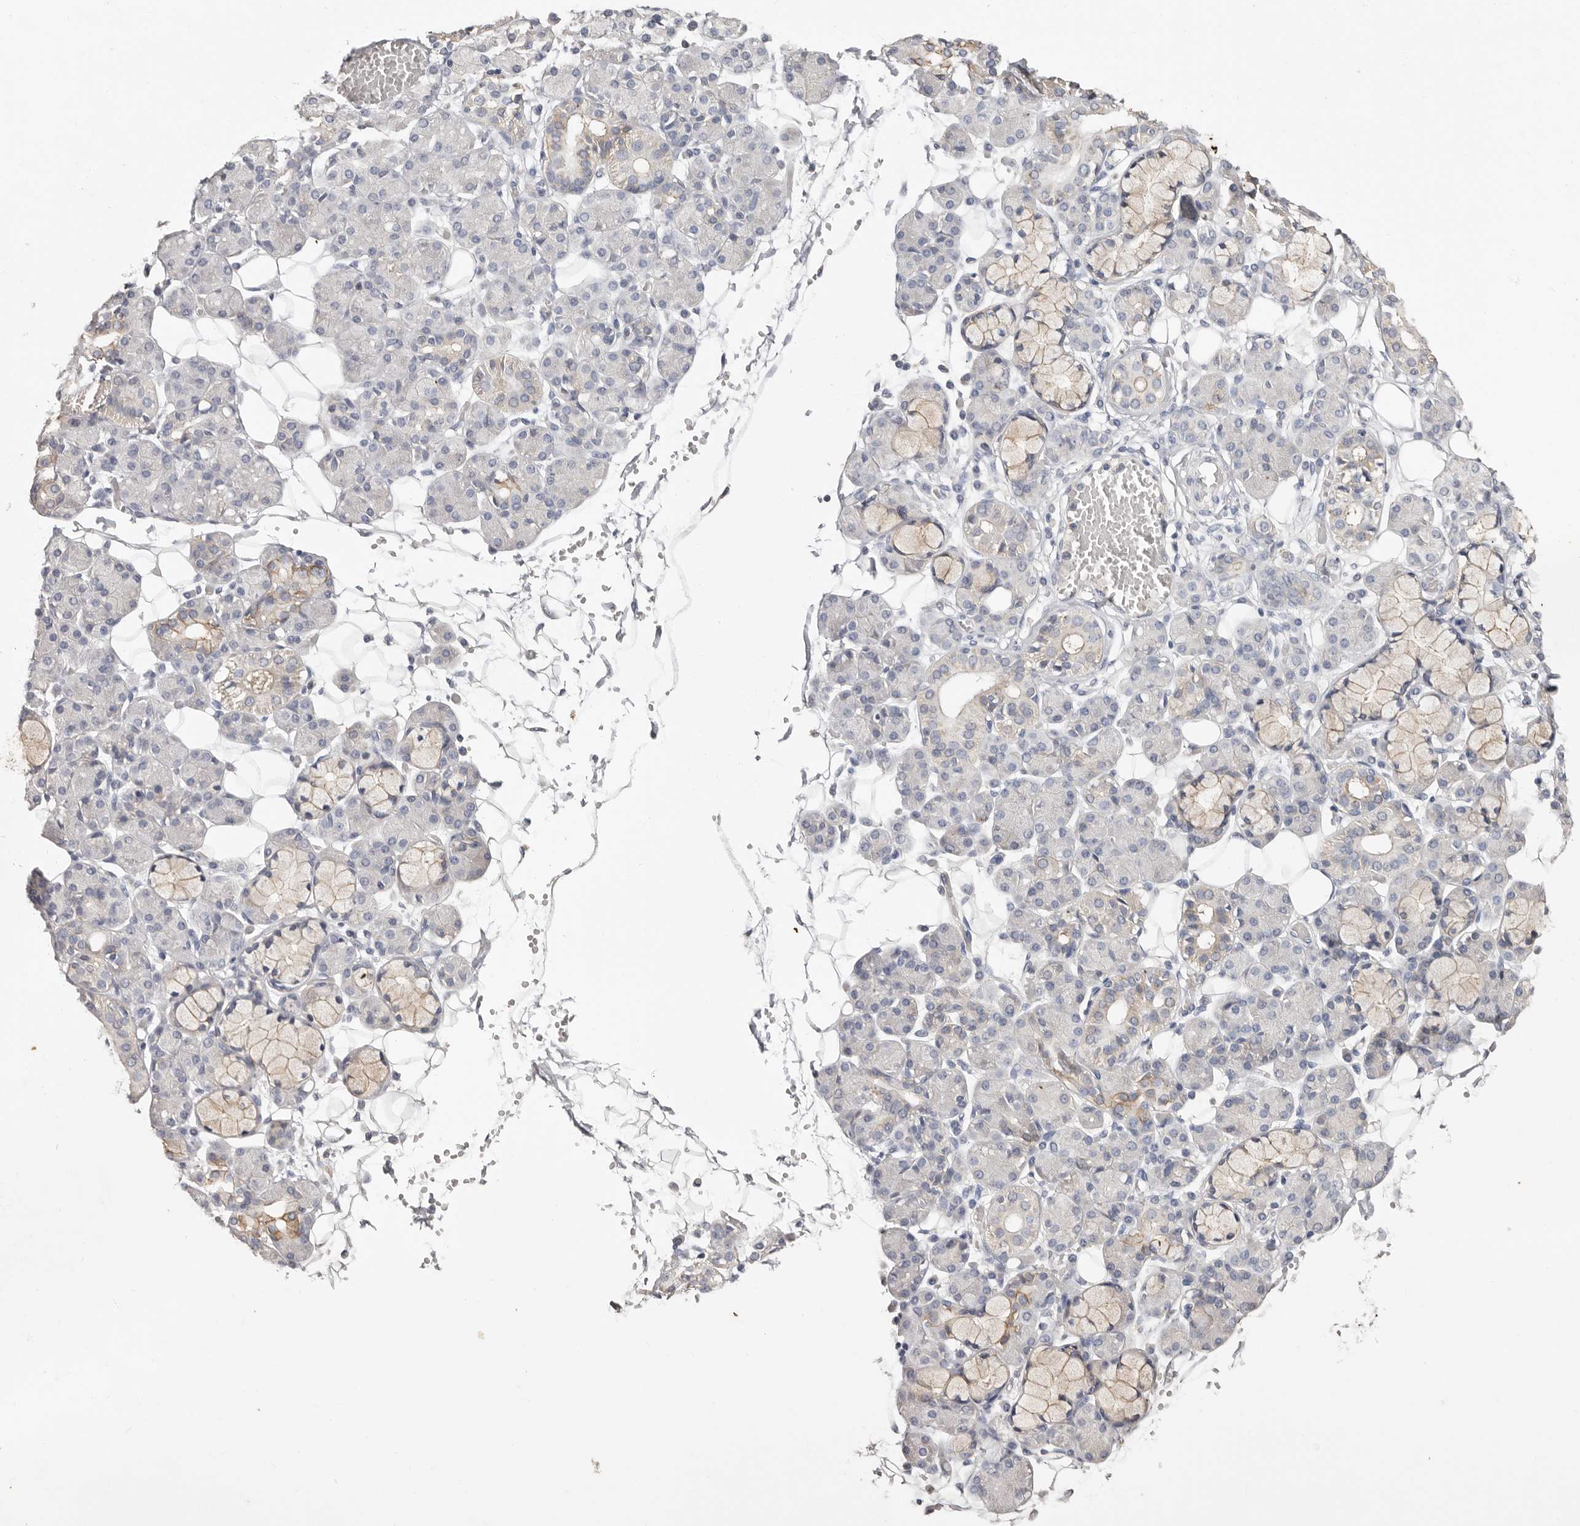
{"staining": {"intensity": "weak", "quantity": "<25%", "location": "cytoplasmic/membranous"}, "tissue": "salivary gland", "cell_type": "Glandular cells", "image_type": "normal", "snomed": [{"axis": "morphology", "description": "Normal tissue, NOS"}, {"axis": "topography", "description": "Salivary gland"}], "caption": "IHC of unremarkable salivary gland exhibits no staining in glandular cells. (DAB (3,3'-diaminobenzidine) immunohistochemistry (IHC) with hematoxylin counter stain).", "gene": "S100A14", "patient": {"sex": "male", "age": 63}}